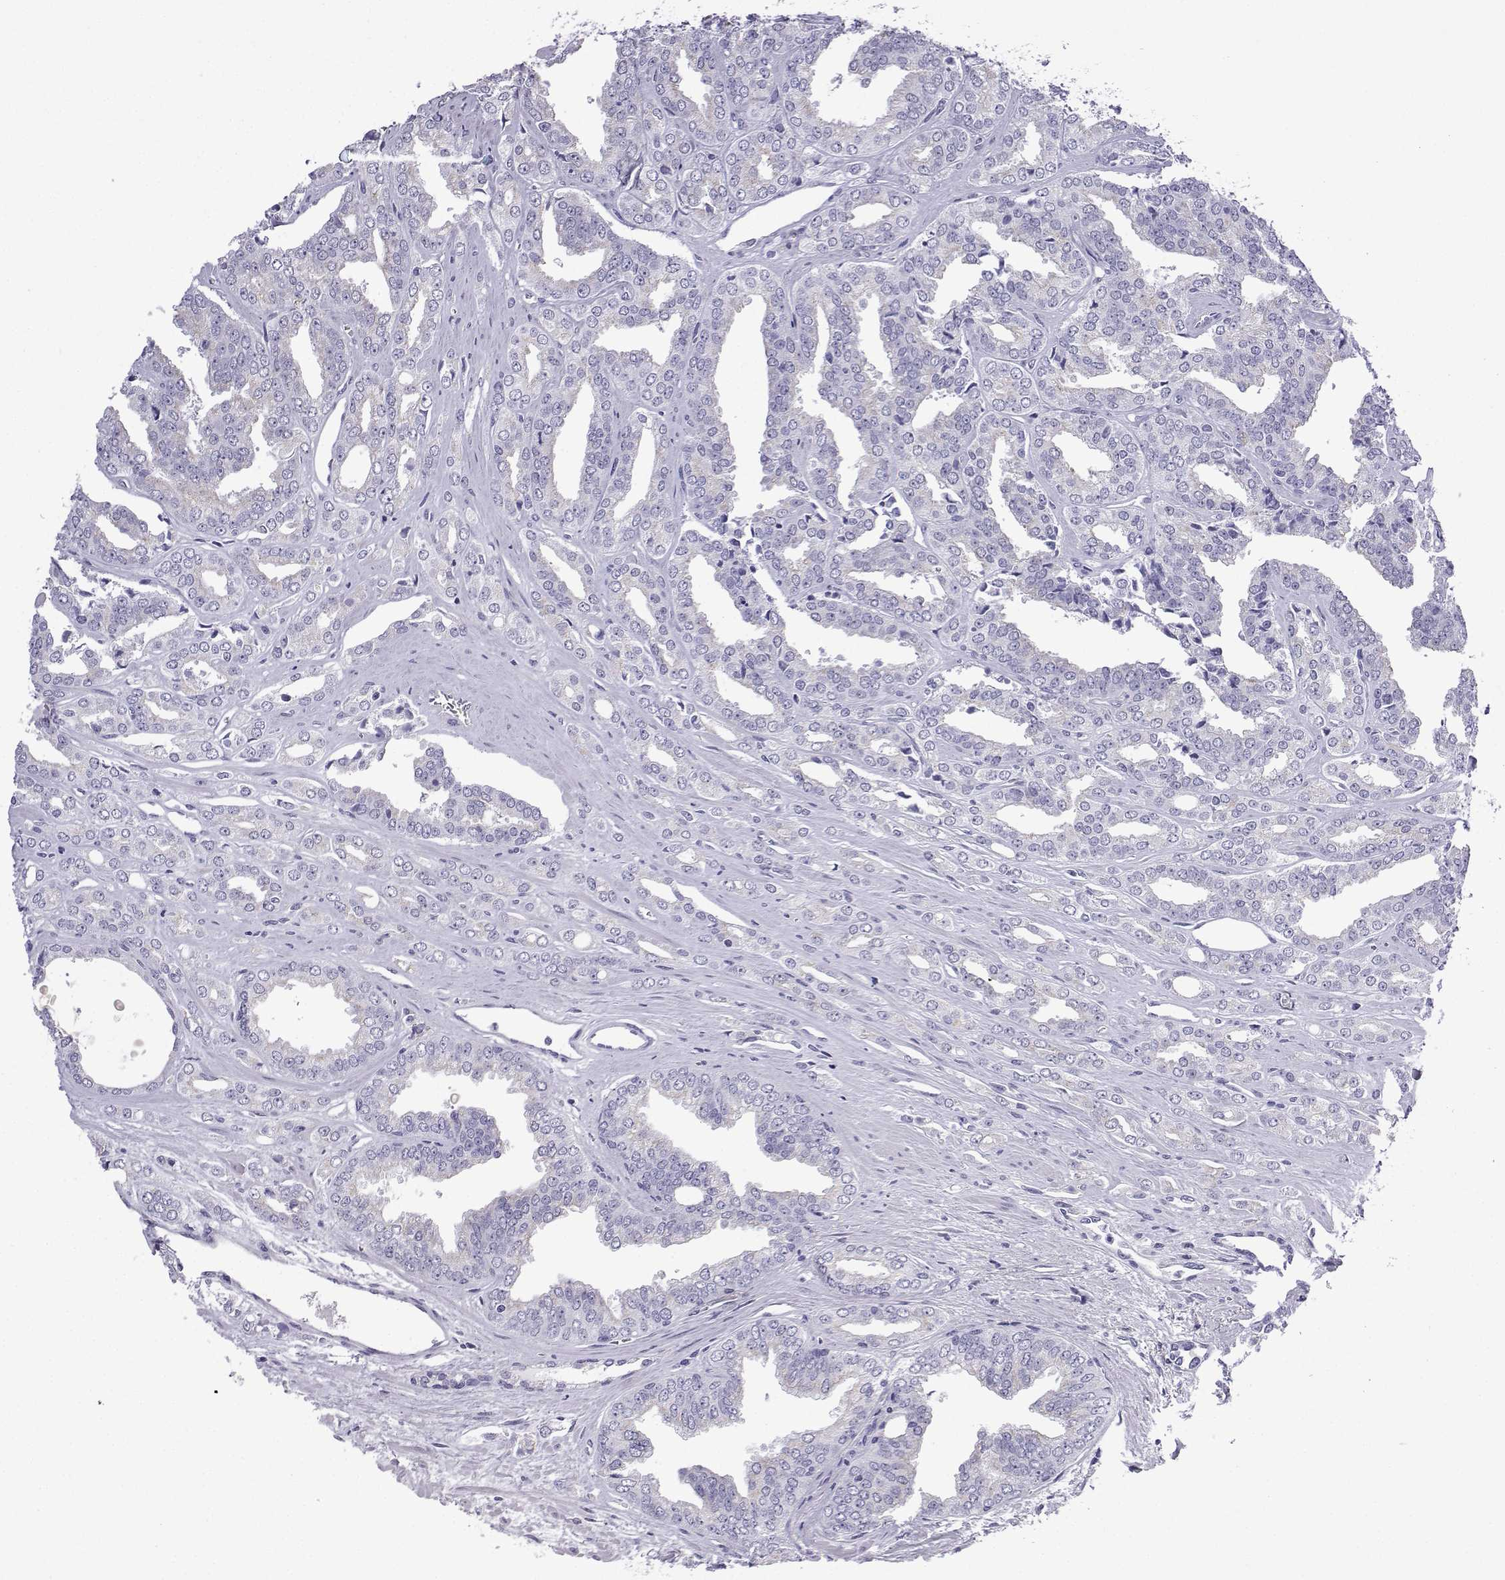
{"staining": {"intensity": "negative", "quantity": "none", "location": "none"}, "tissue": "prostate cancer", "cell_type": "Tumor cells", "image_type": "cancer", "snomed": [{"axis": "morphology", "description": "Adenocarcinoma, NOS"}, {"axis": "morphology", "description": "Adenocarcinoma, High grade"}, {"axis": "topography", "description": "Prostate"}], "caption": "Tumor cells are negative for brown protein staining in prostate cancer (high-grade adenocarcinoma).", "gene": "ACRBP", "patient": {"sex": "male", "age": 70}}